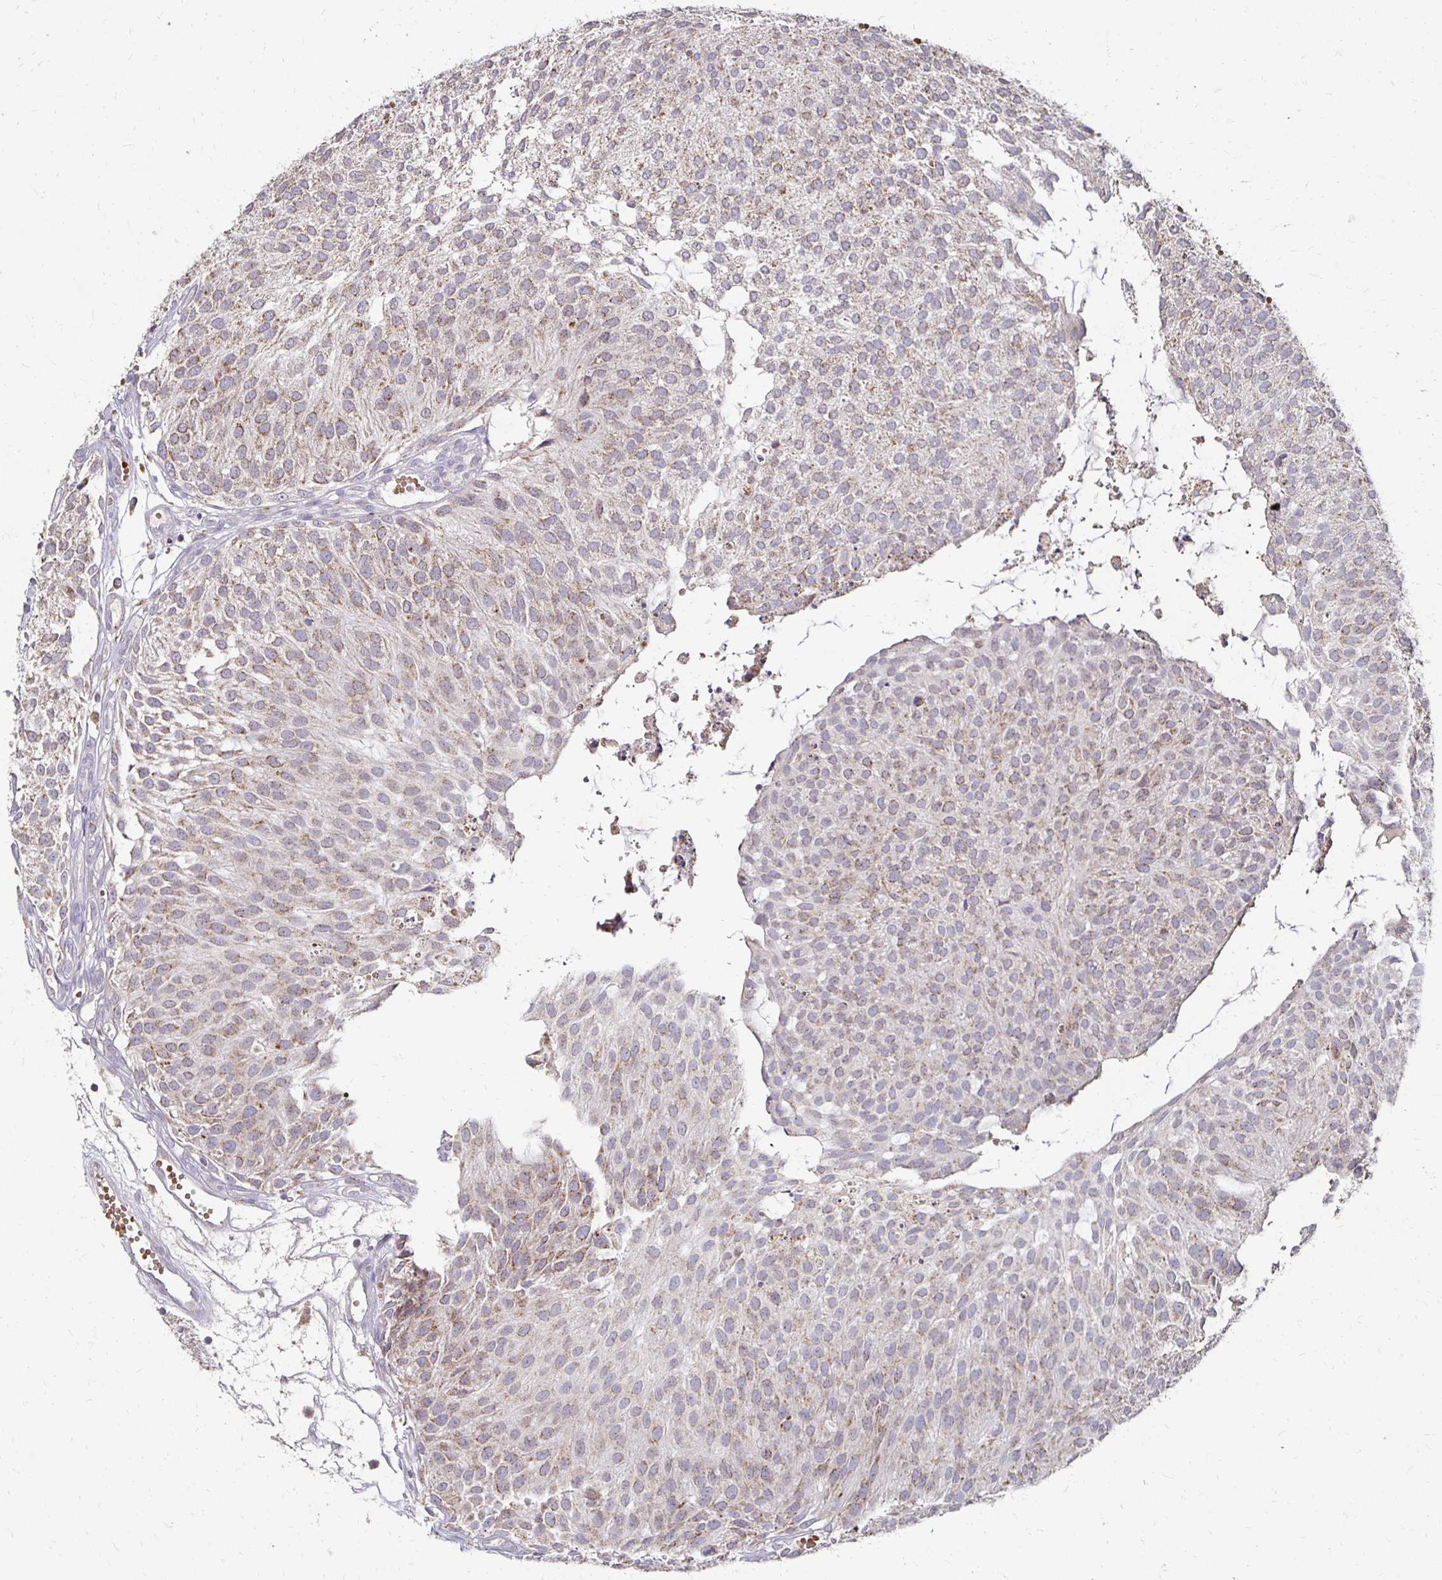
{"staining": {"intensity": "moderate", "quantity": "25%-75%", "location": "cytoplasmic/membranous"}, "tissue": "urothelial cancer", "cell_type": "Tumor cells", "image_type": "cancer", "snomed": [{"axis": "morphology", "description": "Urothelial carcinoma, NOS"}, {"axis": "topography", "description": "Urinary bladder"}], "caption": "Transitional cell carcinoma tissue exhibits moderate cytoplasmic/membranous staining in about 25%-75% of tumor cells, visualized by immunohistochemistry.", "gene": "GK2", "patient": {"sex": "male", "age": 84}}